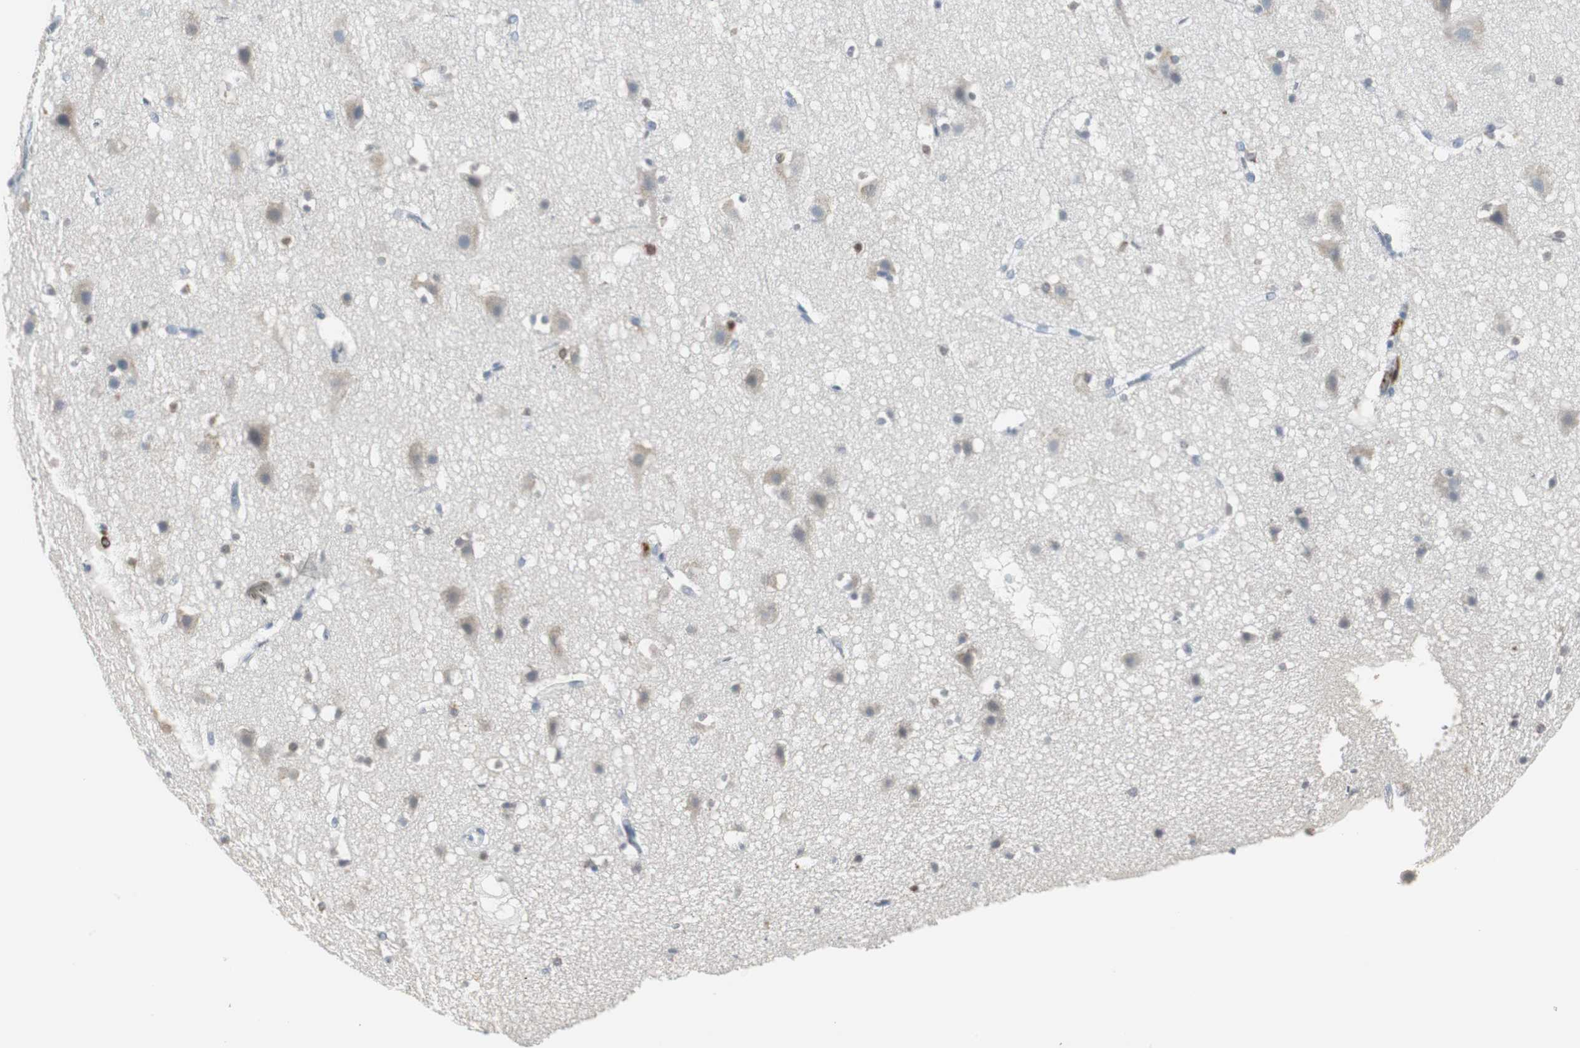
{"staining": {"intensity": "negative", "quantity": "none", "location": "none"}, "tissue": "cerebral cortex", "cell_type": "Endothelial cells", "image_type": "normal", "snomed": [{"axis": "morphology", "description": "Normal tissue, NOS"}, {"axis": "topography", "description": "Cerebral cortex"}], "caption": "IHC image of normal human cerebral cortex stained for a protein (brown), which demonstrates no staining in endothelial cells.", "gene": "PI15", "patient": {"sex": "male", "age": 45}}